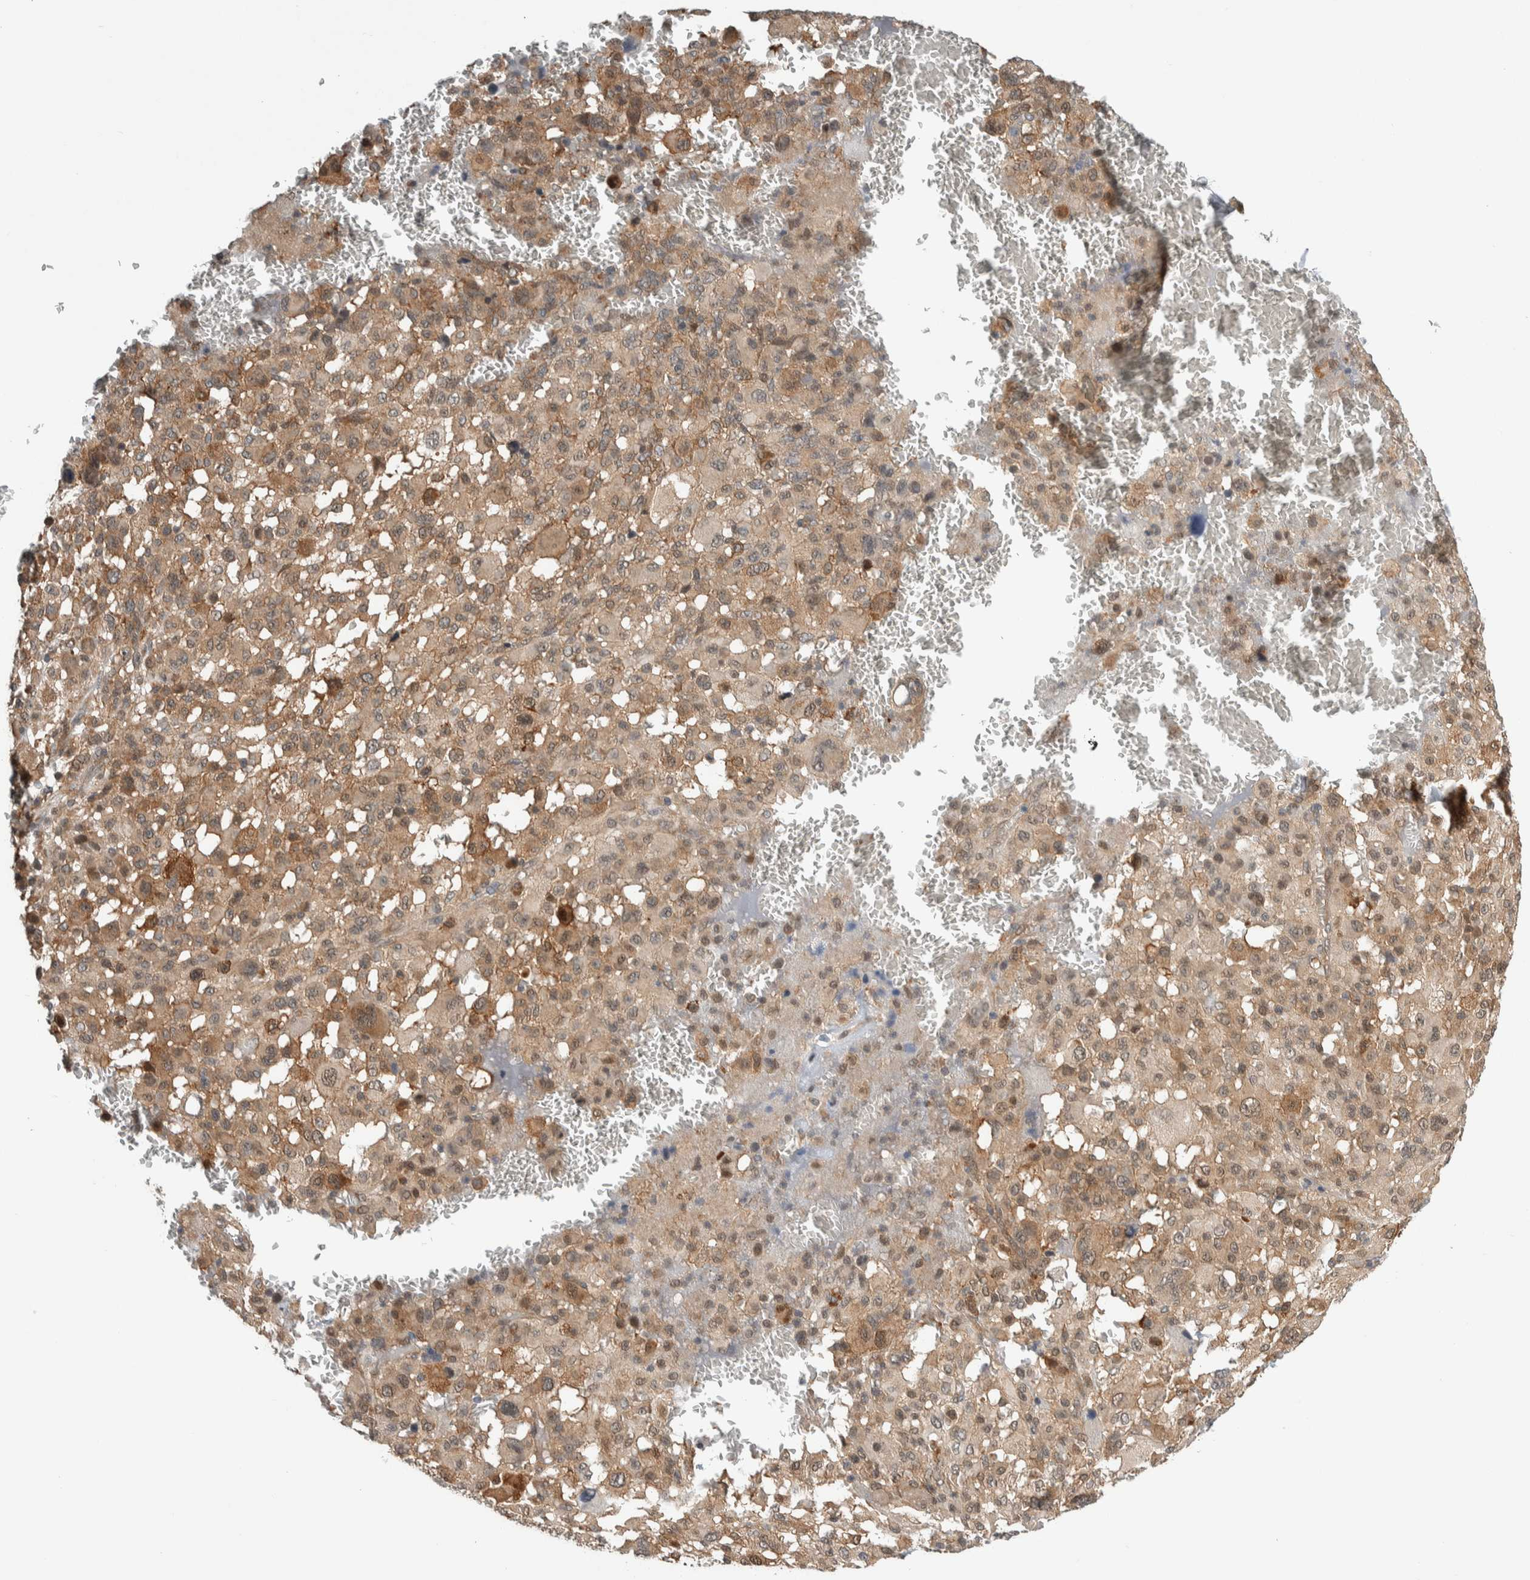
{"staining": {"intensity": "weak", "quantity": ">75%", "location": "cytoplasmic/membranous"}, "tissue": "melanoma", "cell_type": "Tumor cells", "image_type": "cancer", "snomed": [{"axis": "morphology", "description": "Malignant melanoma, Metastatic site"}, {"axis": "topography", "description": "Skin"}], "caption": "Immunohistochemical staining of human melanoma displays weak cytoplasmic/membranous protein positivity in approximately >75% of tumor cells.", "gene": "CCDC43", "patient": {"sex": "female", "age": 74}}